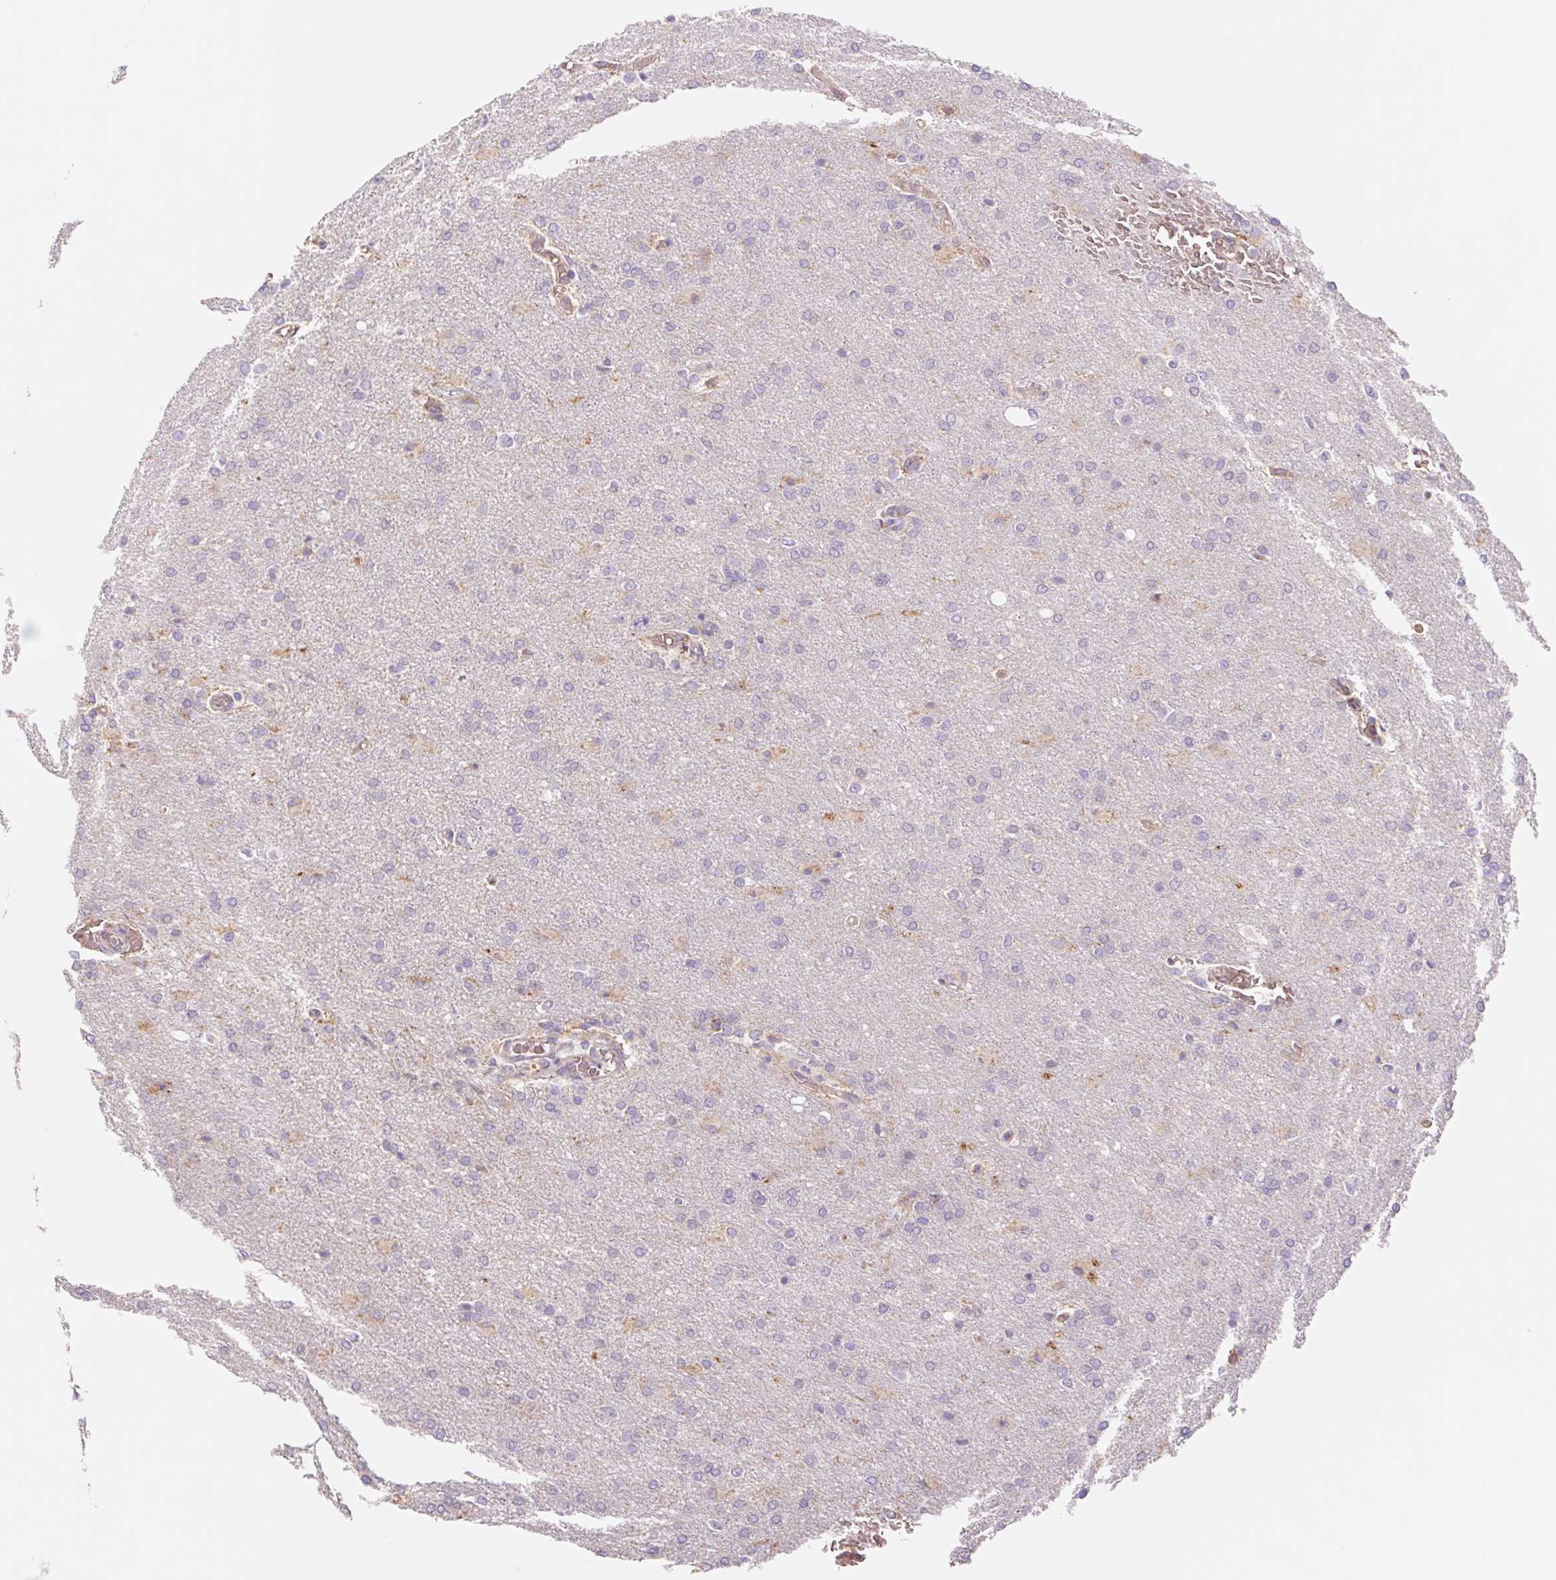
{"staining": {"intensity": "negative", "quantity": "none", "location": "none"}, "tissue": "glioma", "cell_type": "Tumor cells", "image_type": "cancer", "snomed": [{"axis": "morphology", "description": "Glioma, malignant, High grade"}, {"axis": "topography", "description": "Brain"}], "caption": "This is an immunohistochemistry image of glioma. There is no expression in tumor cells.", "gene": "IGFL3", "patient": {"sex": "male", "age": 68}}